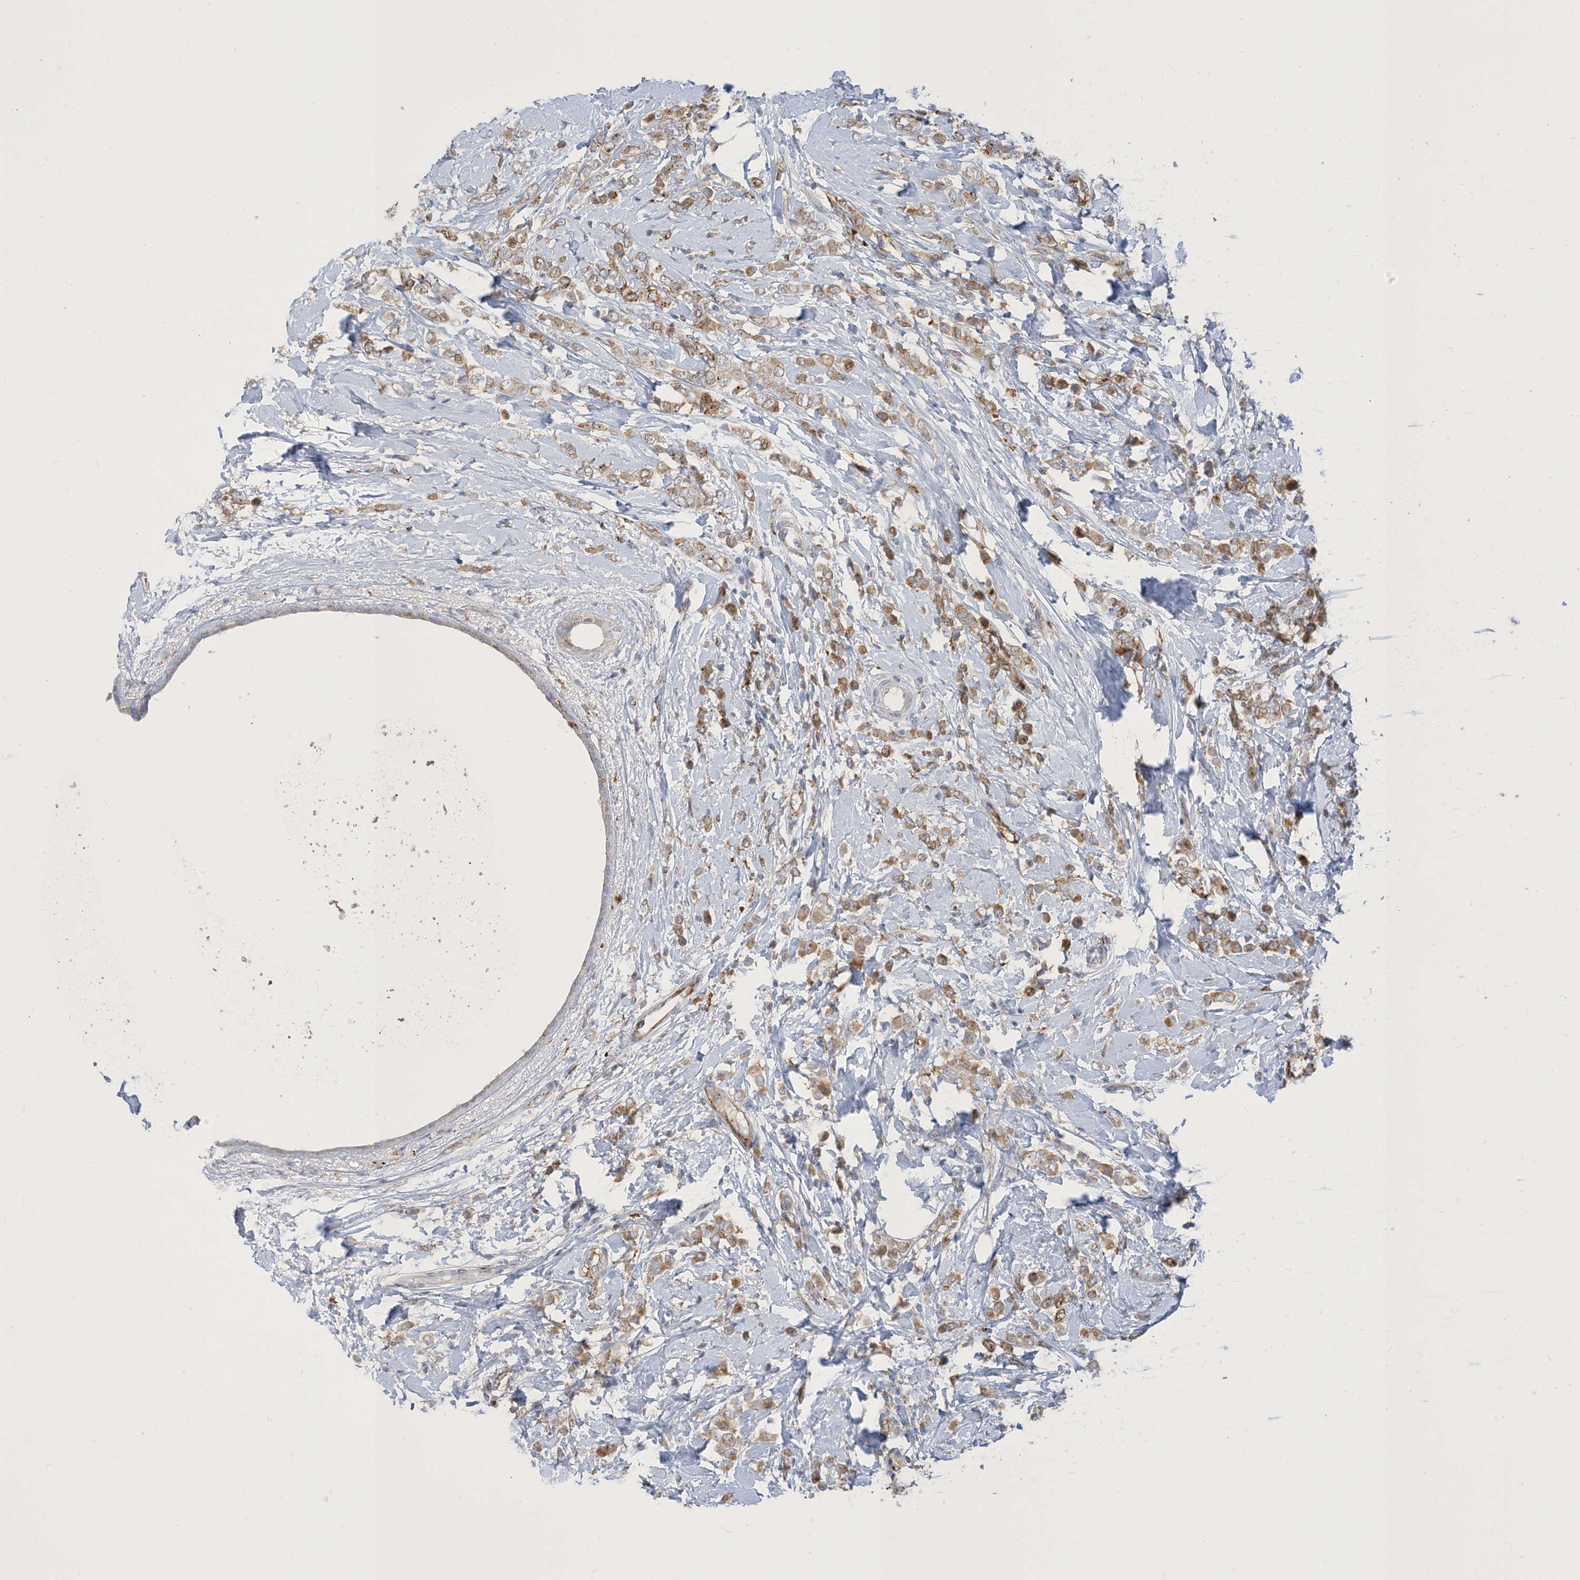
{"staining": {"intensity": "moderate", "quantity": ">75%", "location": "cytoplasmic/membranous"}, "tissue": "breast cancer", "cell_type": "Tumor cells", "image_type": "cancer", "snomed": [{"axis": "morphology", "description": "Lobular carcinoma"}, {"axis": "topography", "description": "Breast"}], "caption": "IHC (DAB) staining of human breast cancer (lobular carcinoma) shows moderate cytoplasmic/membranous protein positivity in approximately >75% of tumor cells.", "gene": "PEAR1", "patient": {"sex": "female", "age": 47}}